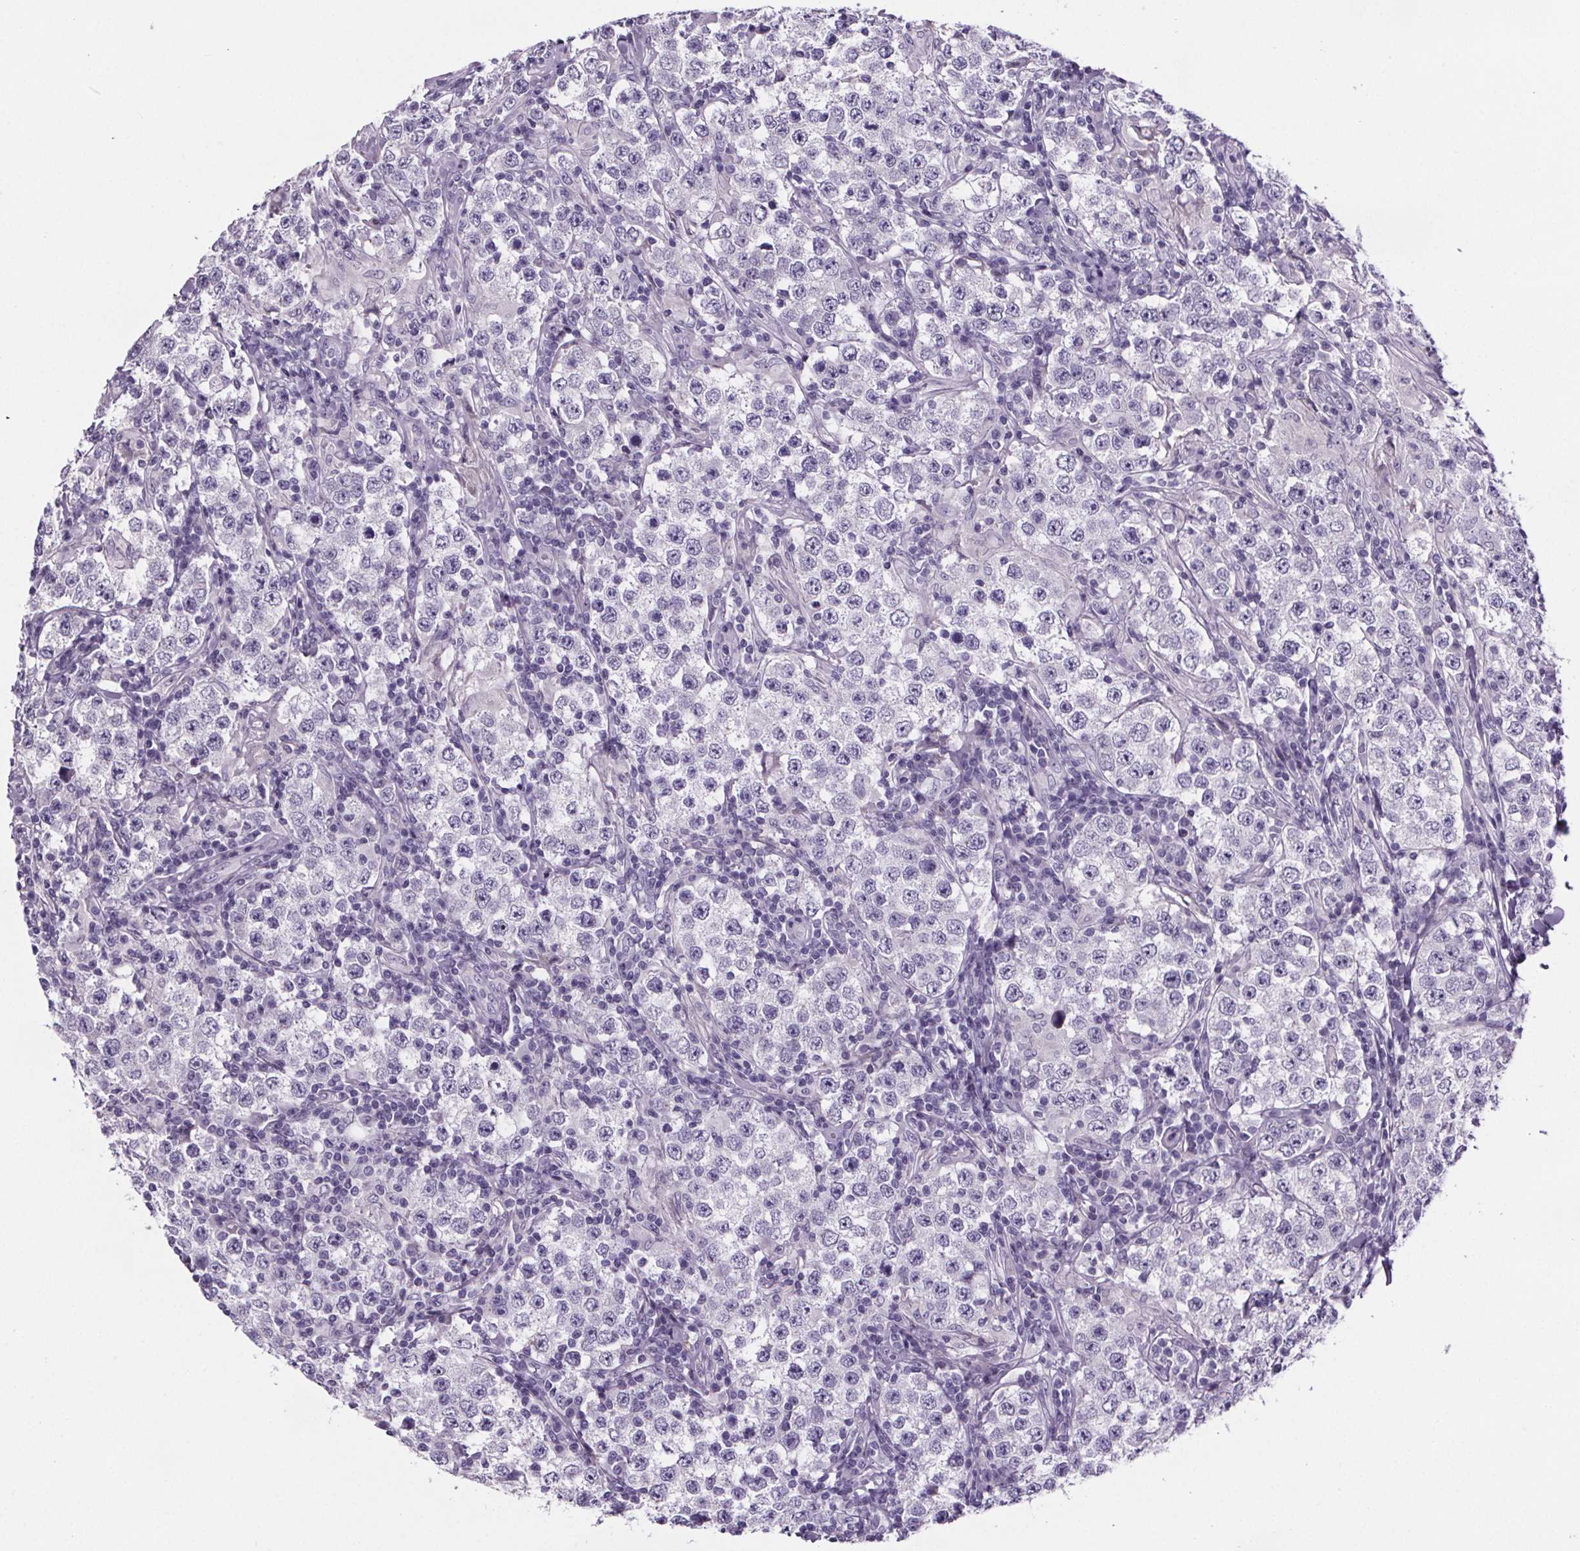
{"staining": {"intensity": "weak", "quantity": "<25%", "location": "nuclear"}, "tissue": "testis cancer", "cell_type": "Tumor cells", "image_type": "cancer", "snomed": [{"axis": "morphology", "description": "Seminoma, NOS"}, {"axis": "morphology", "description": "Carcinoma, Embryonal, NOS"}, {"axis": "topography", "description": "Testis"}], "caption": "A photomicrograph of testis cancer (seminoma) stained for a protein shows no brown staining in tumor cells.", "gene": "CUBN", "patient": {"sex": "male", "age": 41}}